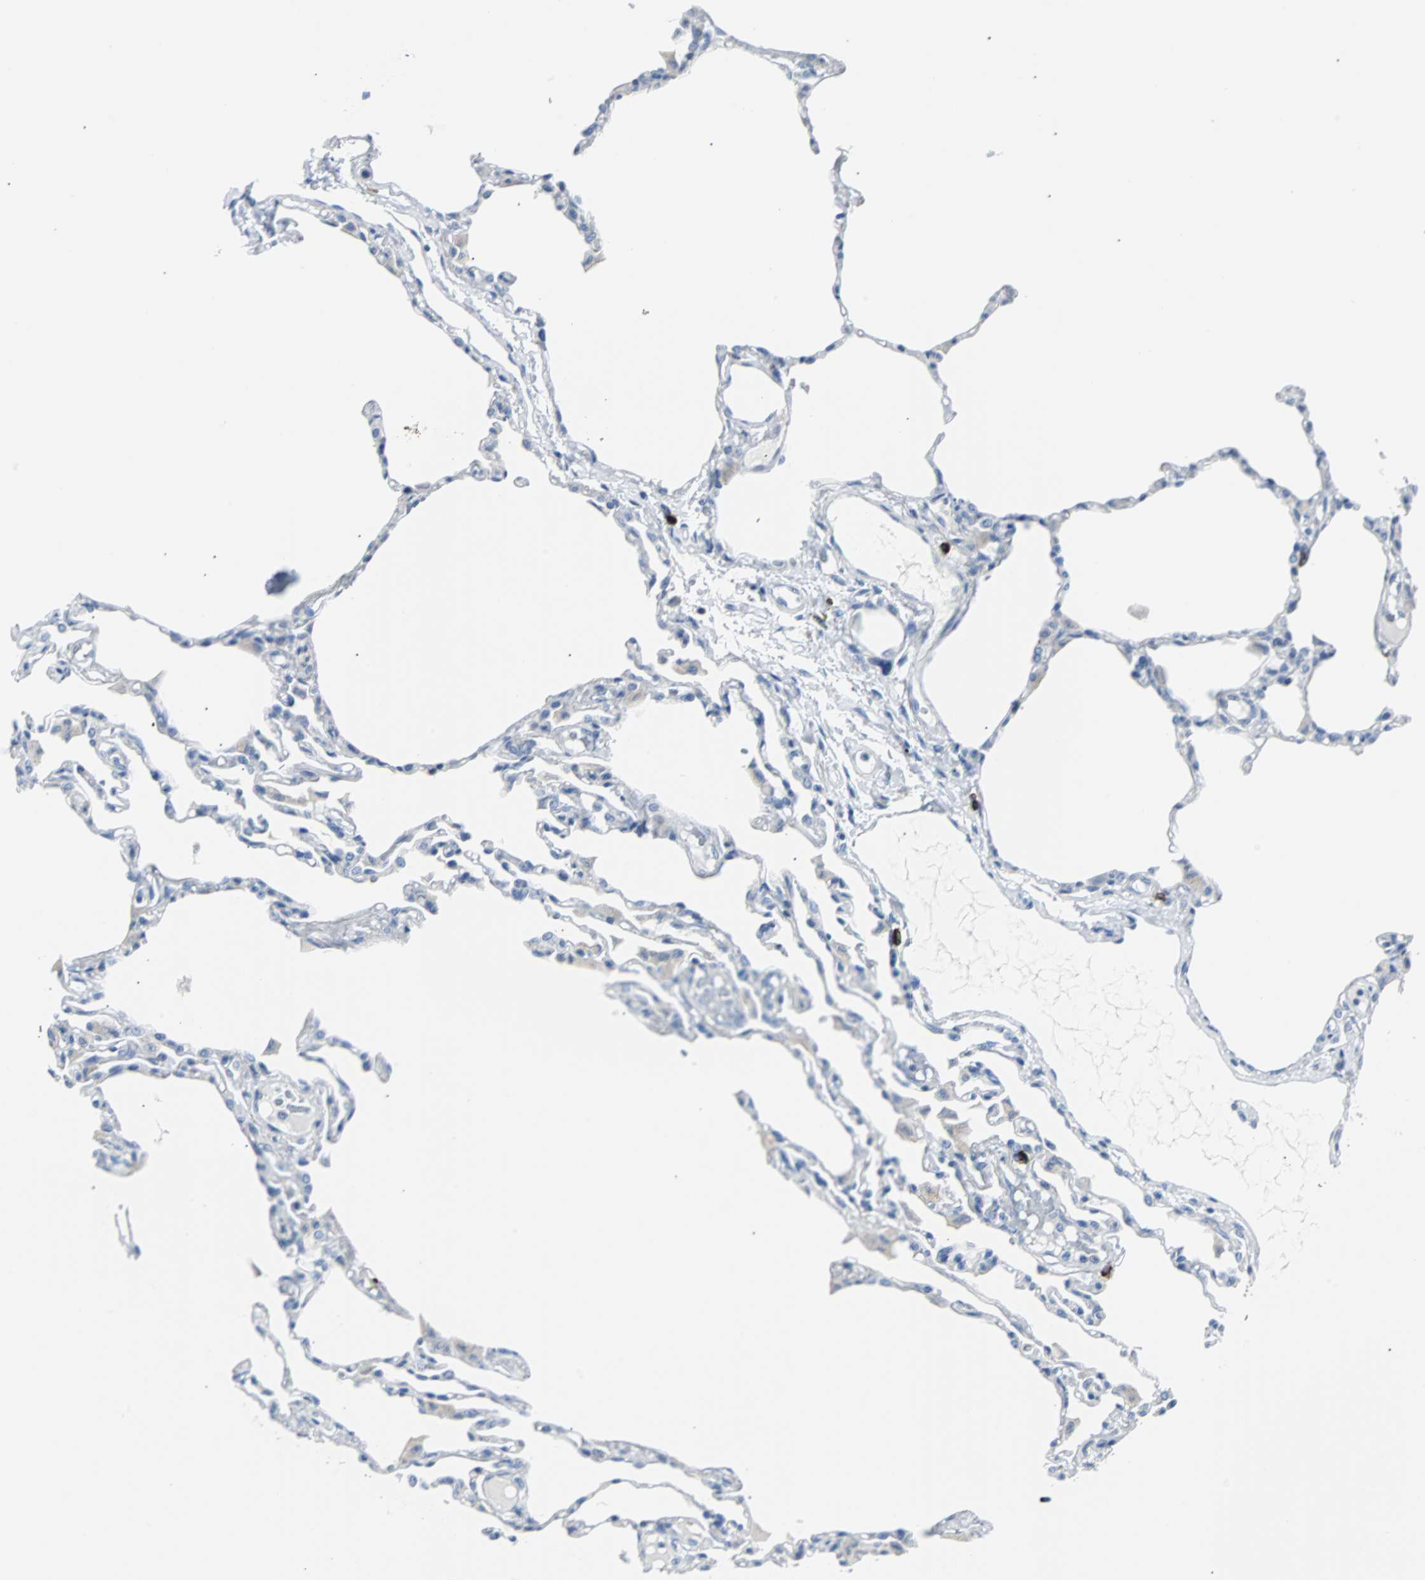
{"staining": {"intensity": "negative", "quantity": "none", "location": "none"}, "tissue": "lung", "cell_type": "Alveolar cells", "image_type": "normal", "snomed": [{"axis": "morphology", "description": "Normal tissue, NOS"}, {"axis": "topography", "description": "Lung"}], "caption": "Alveolar cells show no significant protein positivity in unremarkable lung. (IHC, brightfield microscopy, high magnification).", "gene": "RASA1", "patient": {"sex": "female", "age": 49}}